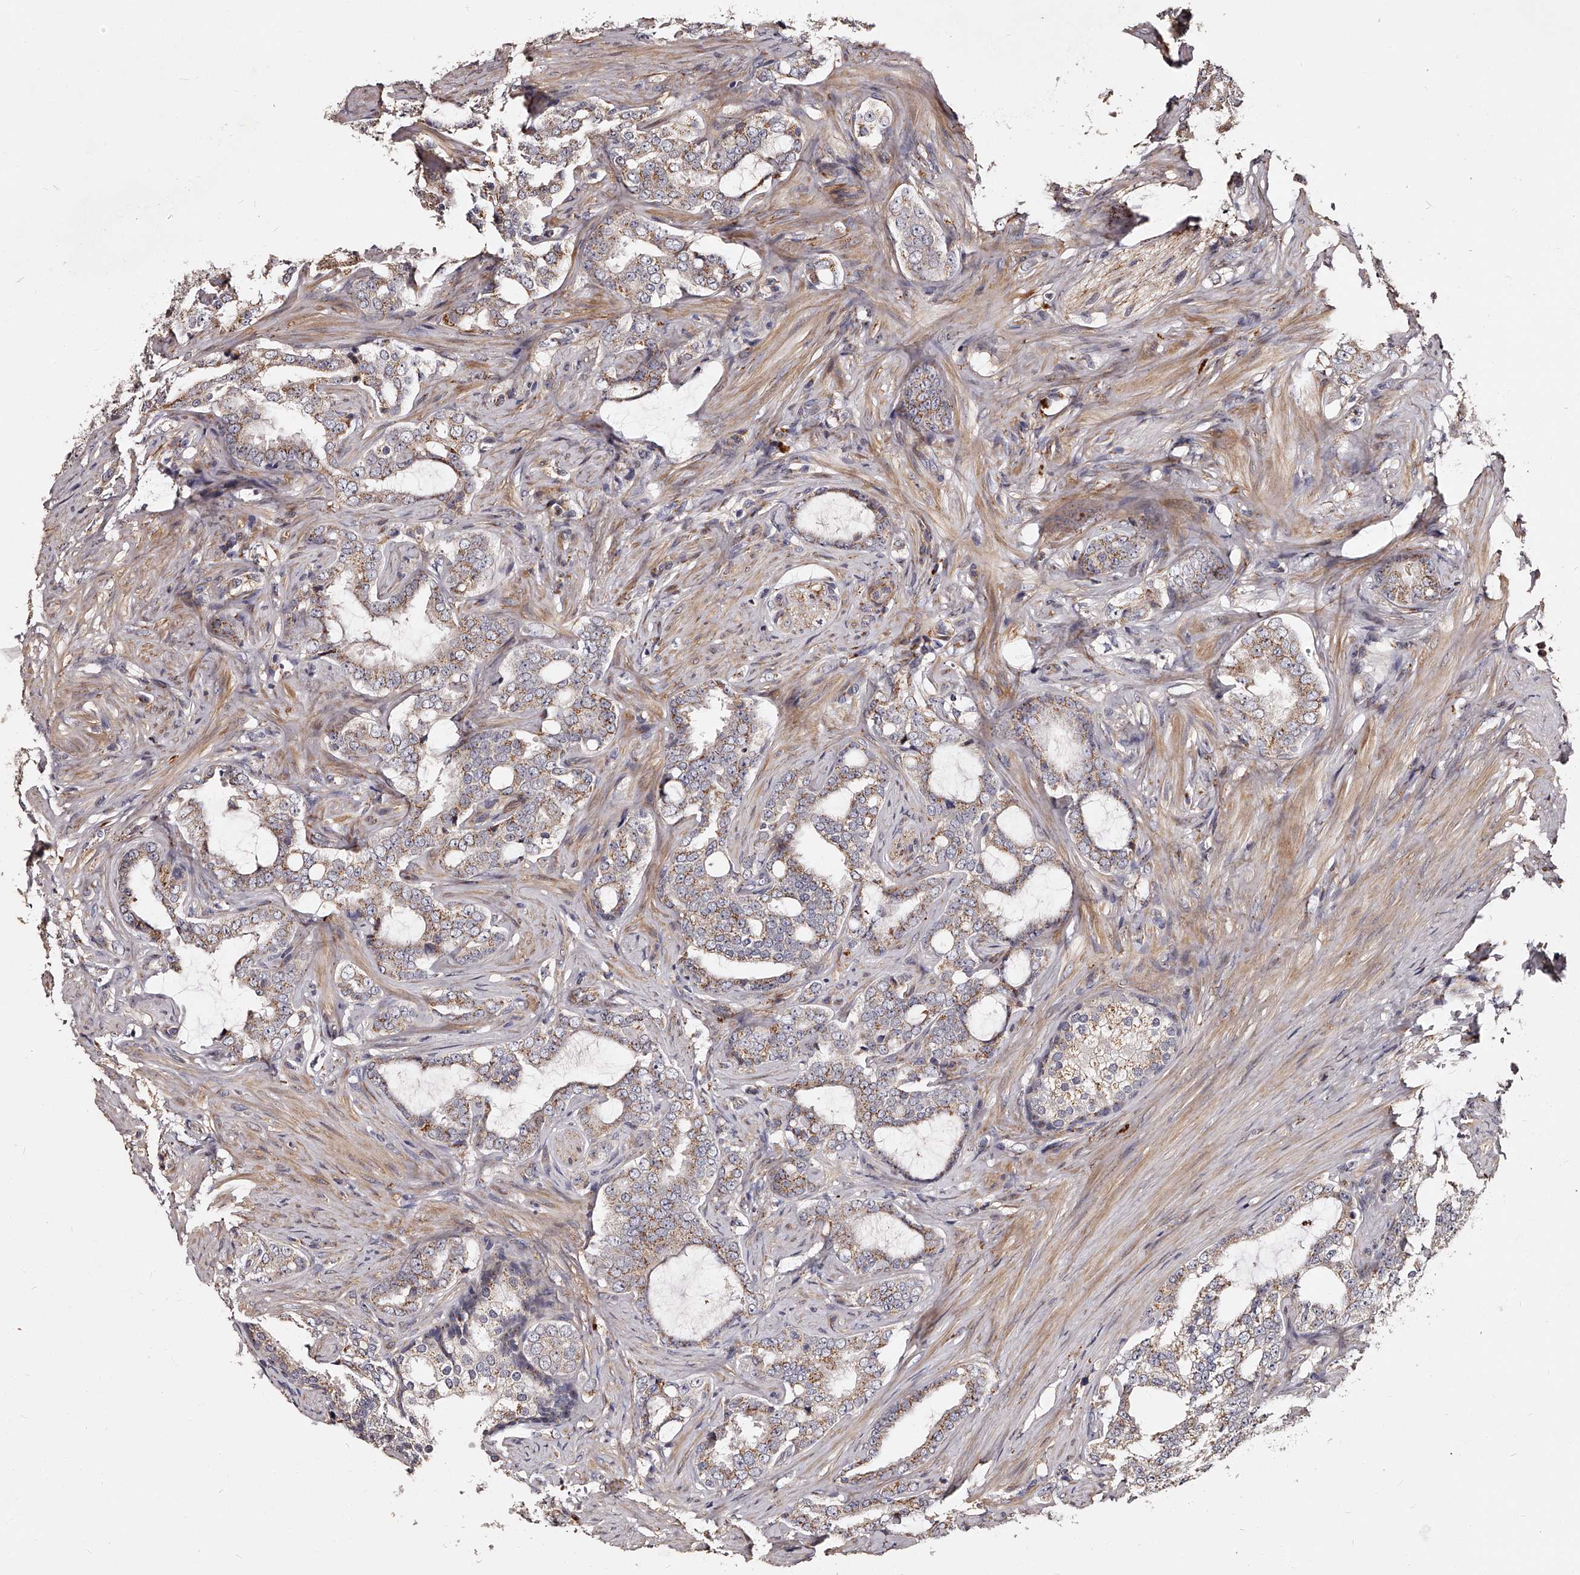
{"staining": {"intensity": "weak", "quantity": "25%-75%", "location": "cytoplasmic/membranous"}, "tissue": "prostate cancer", "cell_type": "Tumor cells", "image_type": "cancer", "snomed": [{"axis": "morphology", "description": "Adenocarcinoma, High grade"}, {"axis": "topography", "description": "Prostate"}], "caption": "Prostate adenocarcinoma (high-grade) was stained to show a protein in brown. There is low levels of weak cytoplasmic/membranous positivity in about 25%-75% of tumor cells.", "gene": "RSC1A1", "patient": {"sex": "male", "age": 64}}